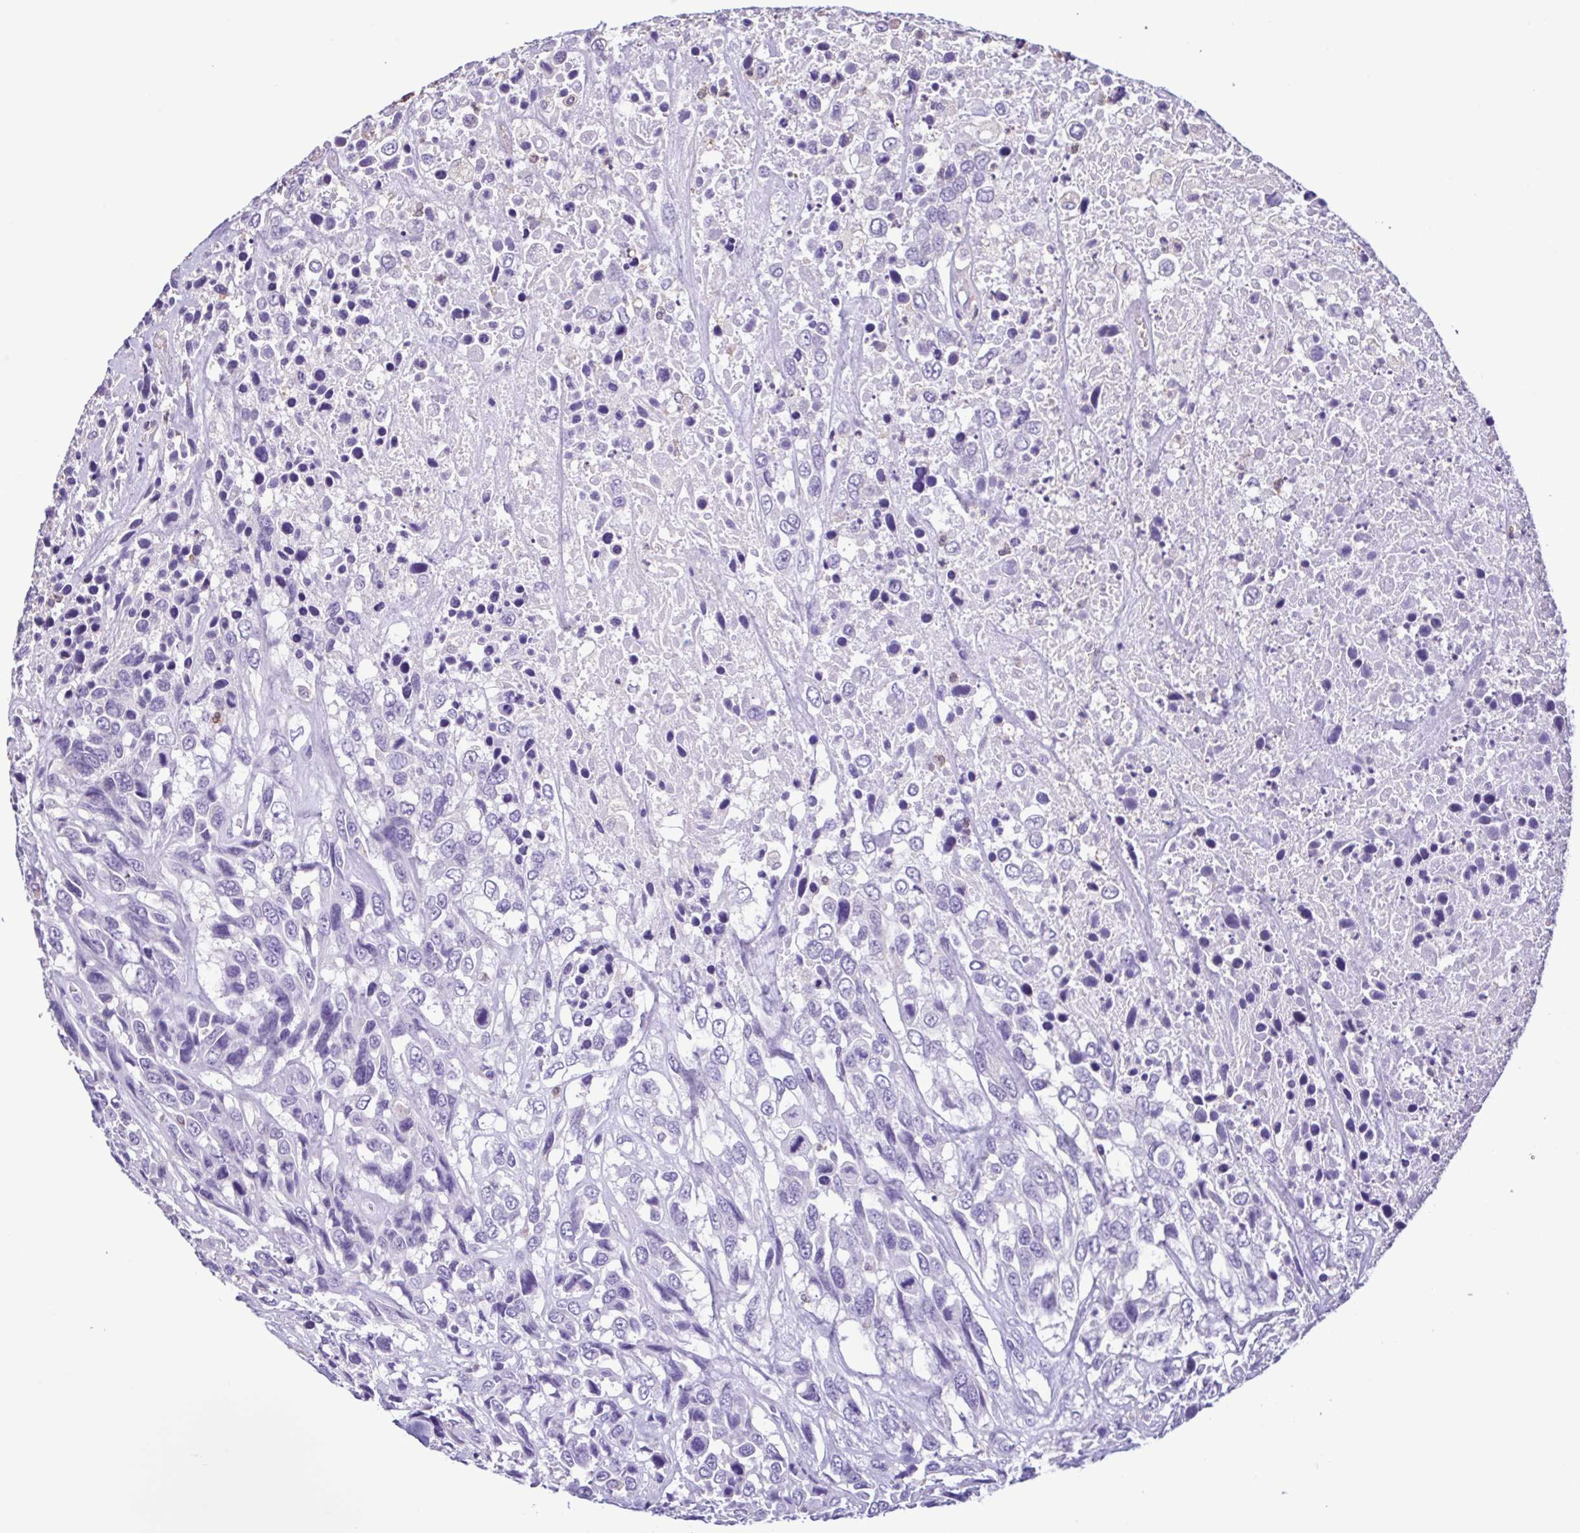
{"staining": {"intensity": "negative", "quantity": "none", "location": "none"}, "tissue": "urothelial cancer", "cell_type": "Tumor cells", "image_type": "cancer", "snomed": [{"axis": "morphology", "description": "Urothelial carcinoma, High grade"}, {"axis": "topography", "description": "Urinary bladder"}], "caption": "High power microscopy micrograph of an IHC micrograph of high-grade urothelial carcinoma, revealing no significant staining in tumor cells.", "gene": "CBY2", "patient": {"sex": "female", "age": 70}}